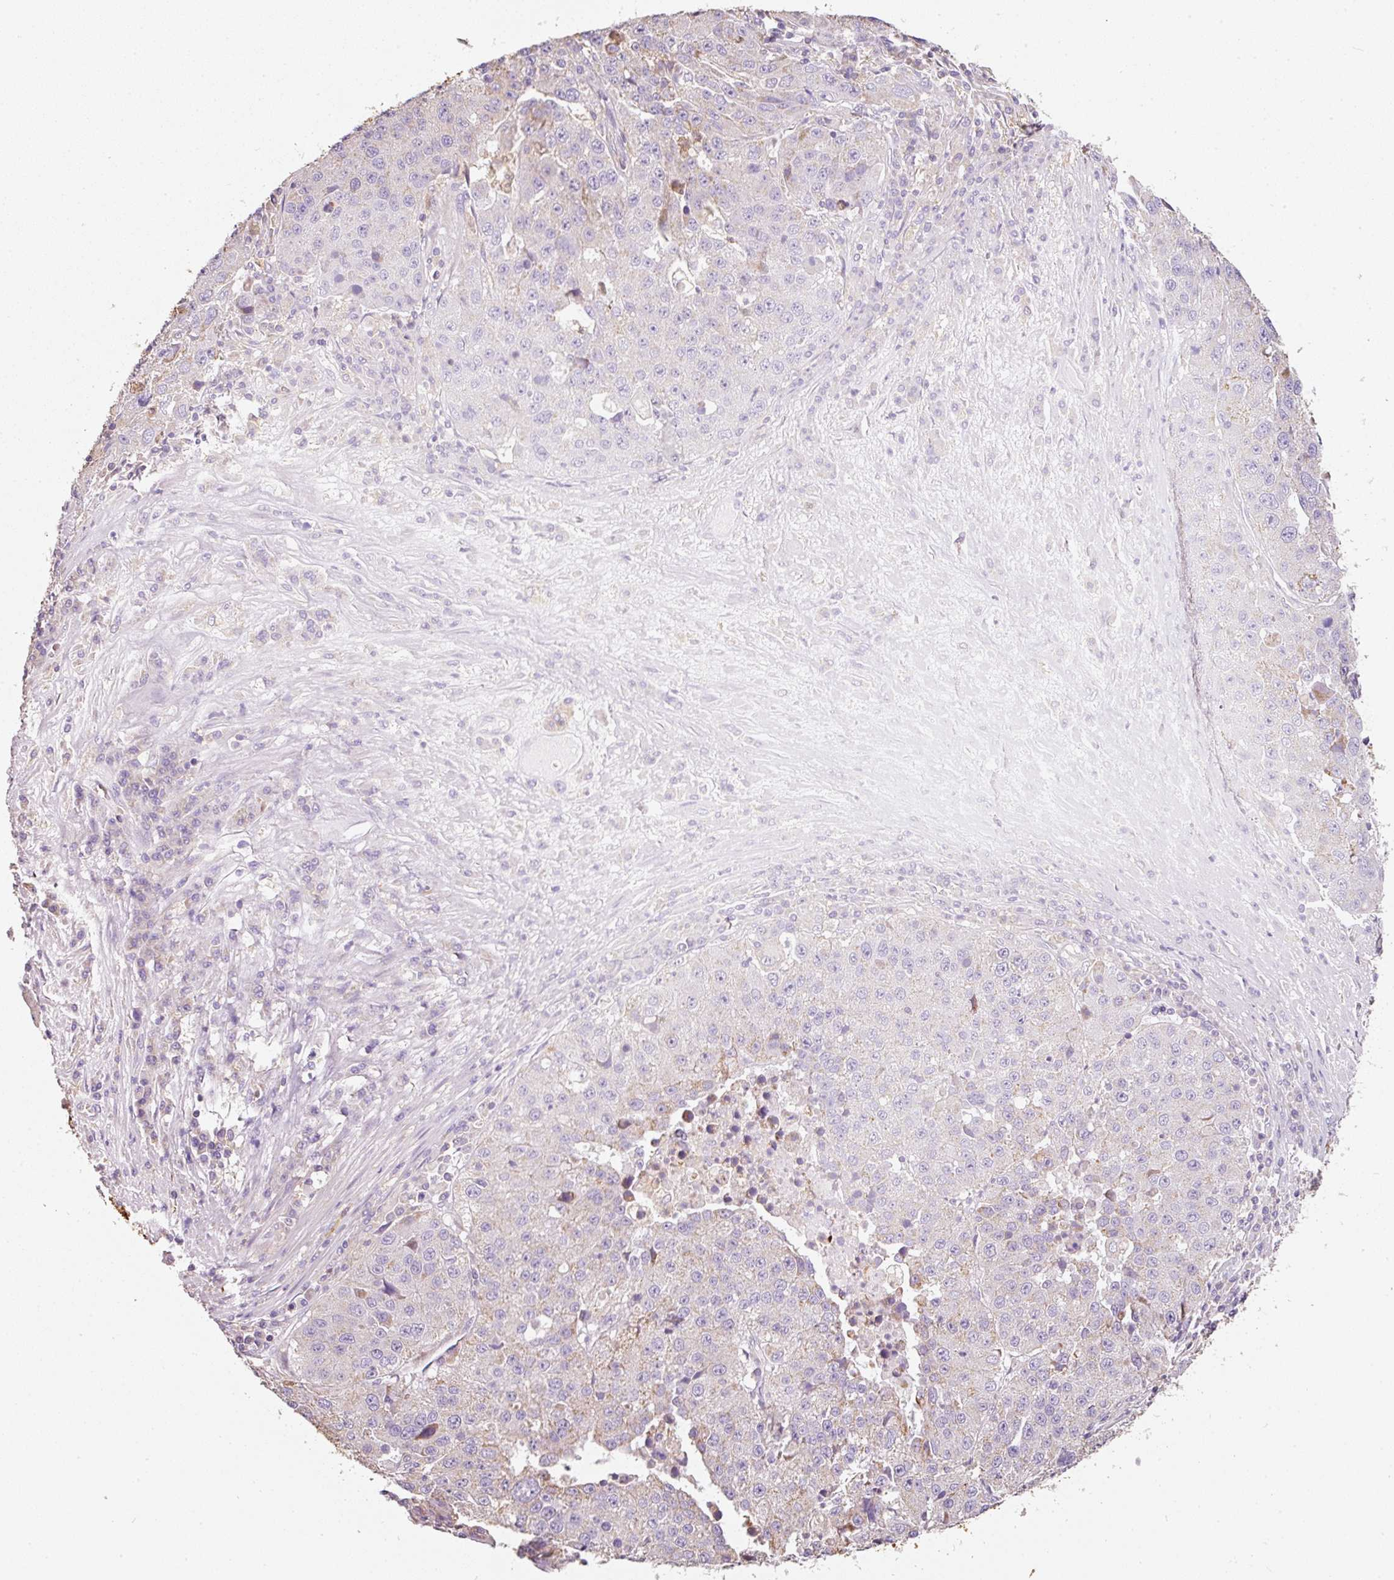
{"staining": {"intensity": "negative", "quantity": "none", "location": "none"}, "tissue": "stomach cancer", "cell_type": "Tumor cells", "image_type": "cancer", "snomed": [{"axis": "morphology", "description": "Adenocarcinoma, NOS"}, {"axis": "topography", "description": "Stomach"}], "caption": "Human adenocarcinoma (stomach) stained for a protein using immunohistochemistry (IHC) displays no positivity in tumor cells.", "gene": "IQGAP2", "patient": {"sex": "male", "age": 71}}